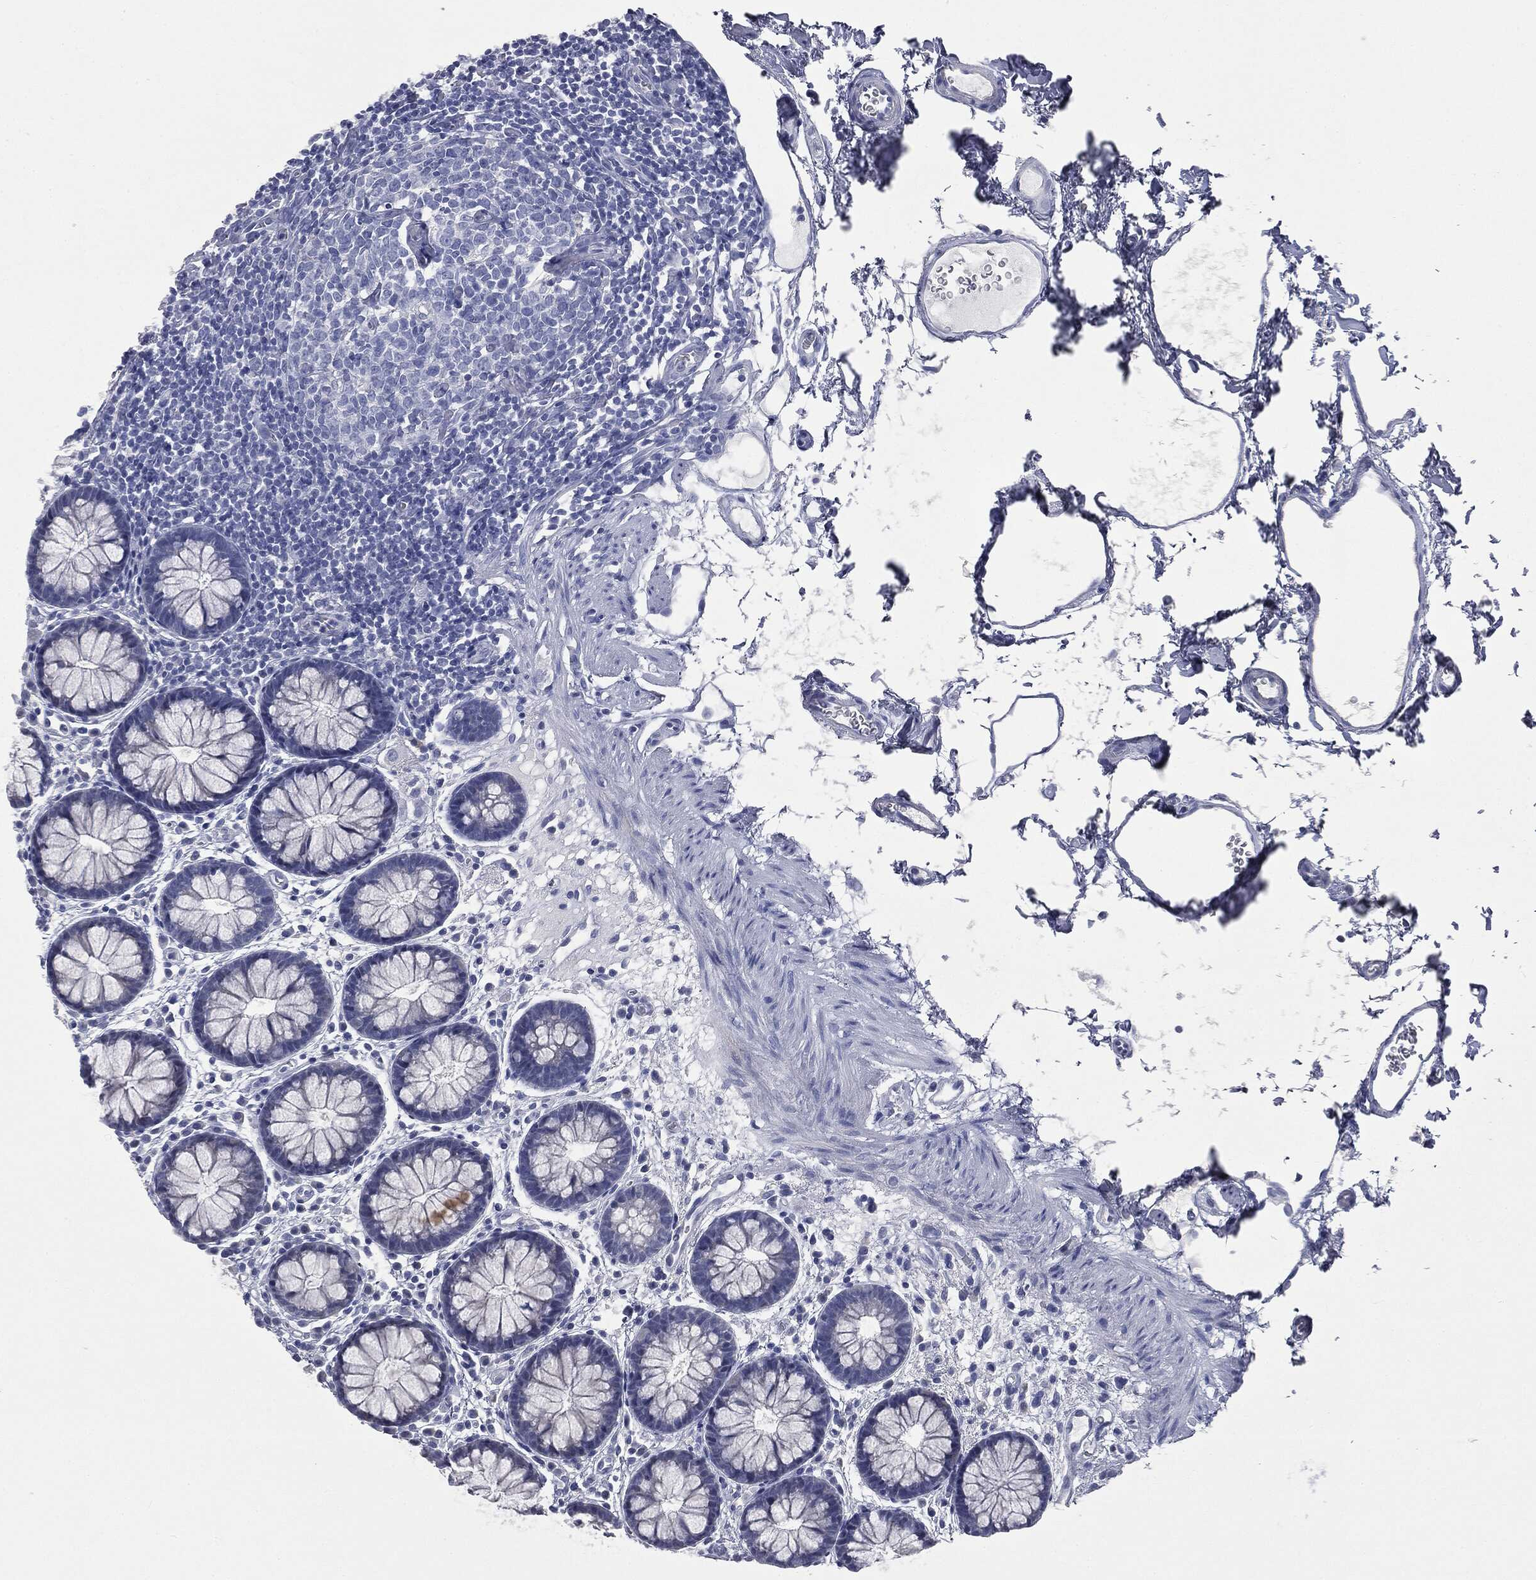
{"staining": {"intensity": "negative", "quantity": "none", "location": "none"}, "tissue": "colon", "cell_type": "Endothelial cells", "image_type": "normal", "snomed": [{"axis": "morphology", "description": "Normal tissue, NOS"}, {"axis": "topography", "description": "Colon"}], "caption": "This is an immunohistochemistry (IHC) histopathology image of unremarkable colon. There is no expression in endothelial cells.", "gene": "ATP2A1", "patient": {"sex": "male", "age": 76}}